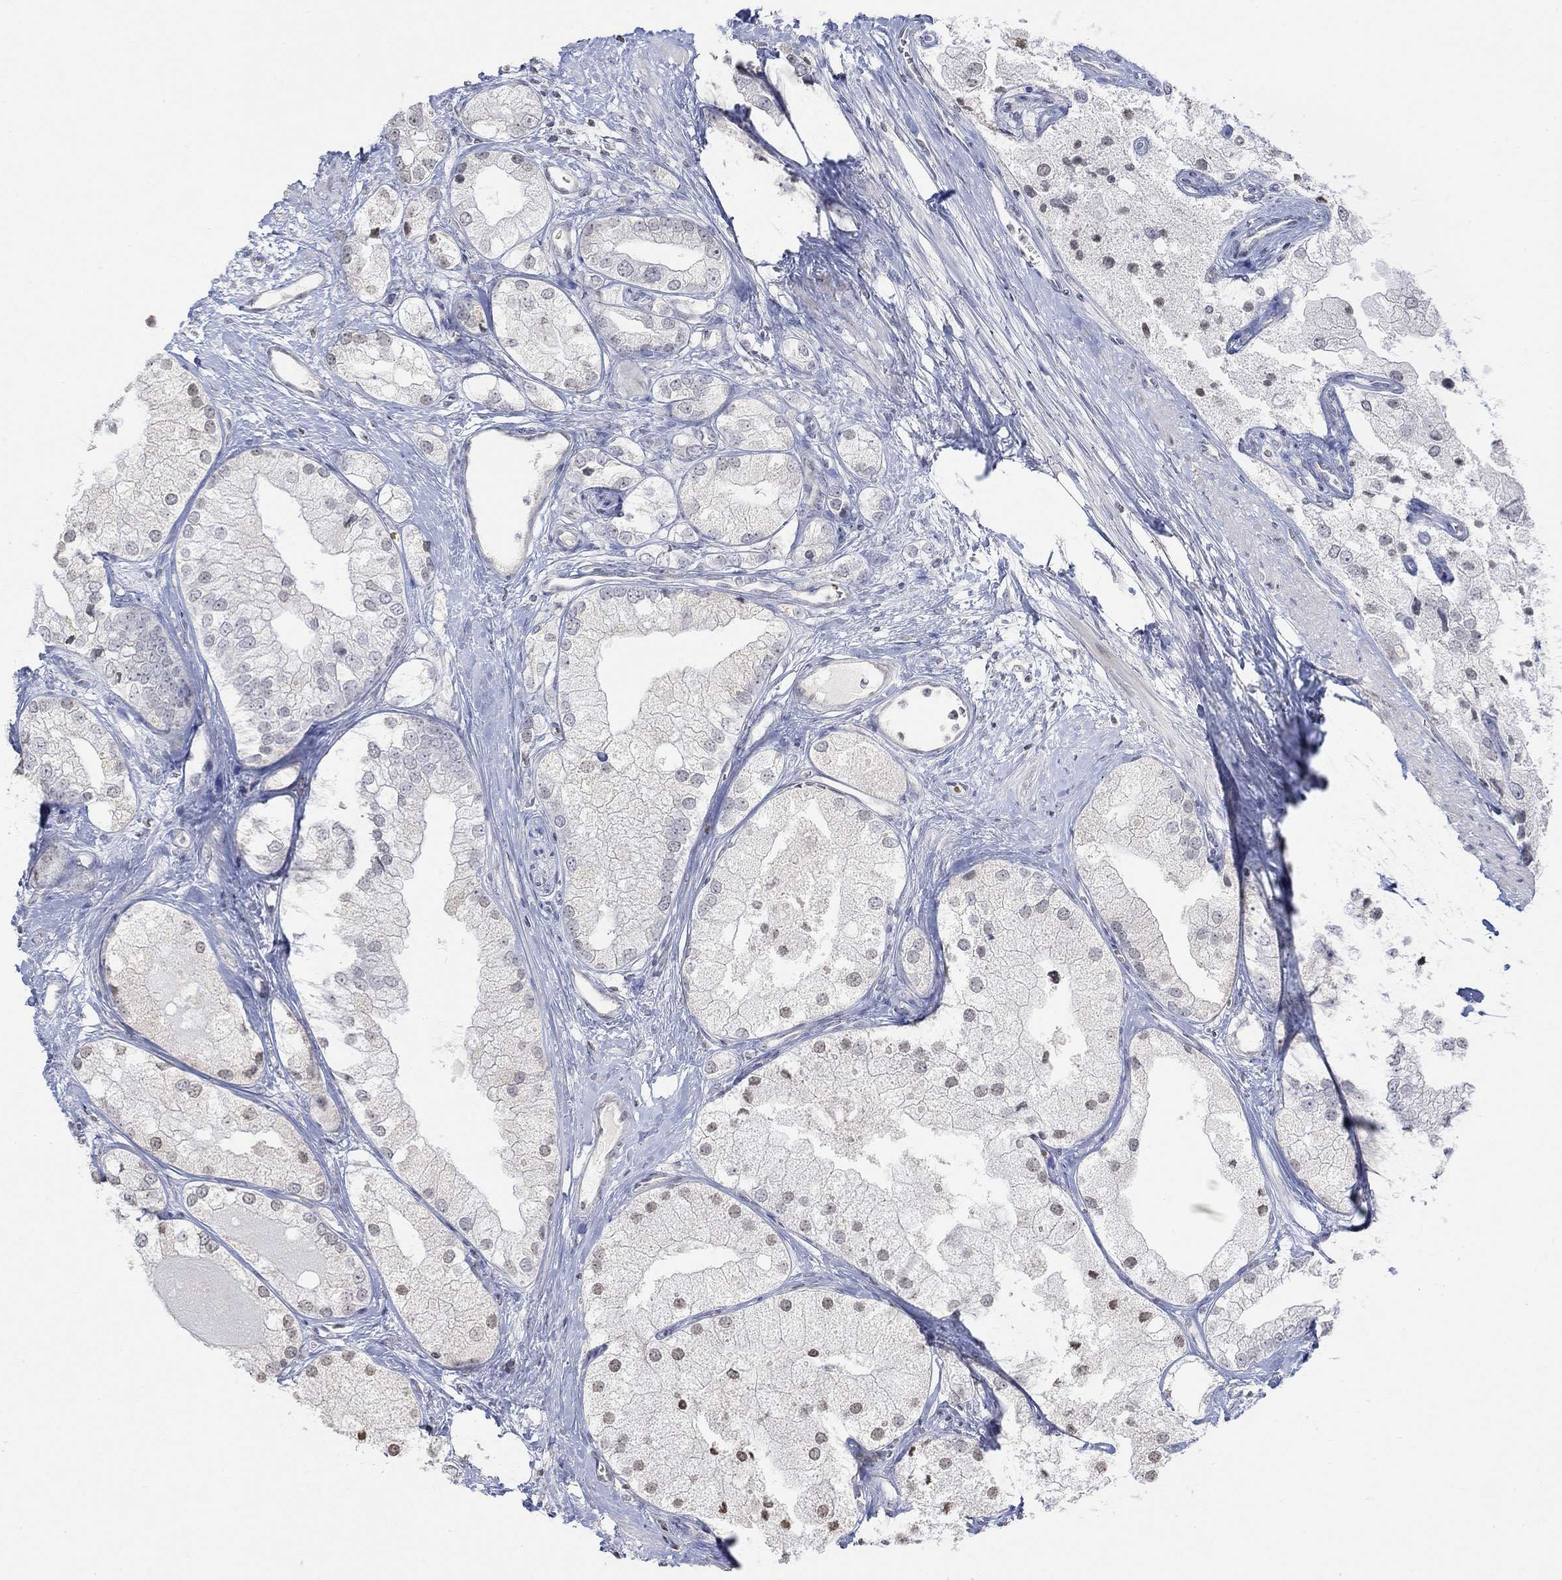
{"staining": {"intensity": "negative", "quantity": "none", "location": "none"}, "tissue": "prostate cancer", "cell_type": "Tumor cells", "image_type": "cancer", "snomed": [{"axis": "morphology", "description": "Adenocarcinoma, NOS"}, {"axis": "topography", "description": "Prostate and seminal vesicle, NOS"}, {"axis": "topography", "description": "Prostate"}], "caption": "This histopathology image is of prostate adenocarcinoma stained with IHC to label a protein in brown with the nuclei are counter-stained blue. There is no expression in tumor cells. (Brightfield microscopy of DAB (3,3'-diaminobenzidine) immunohistochemistry (IHC) at high magnification).", "gene": "TMEM255A", "patient": {"sex": "male", "age": 79}}